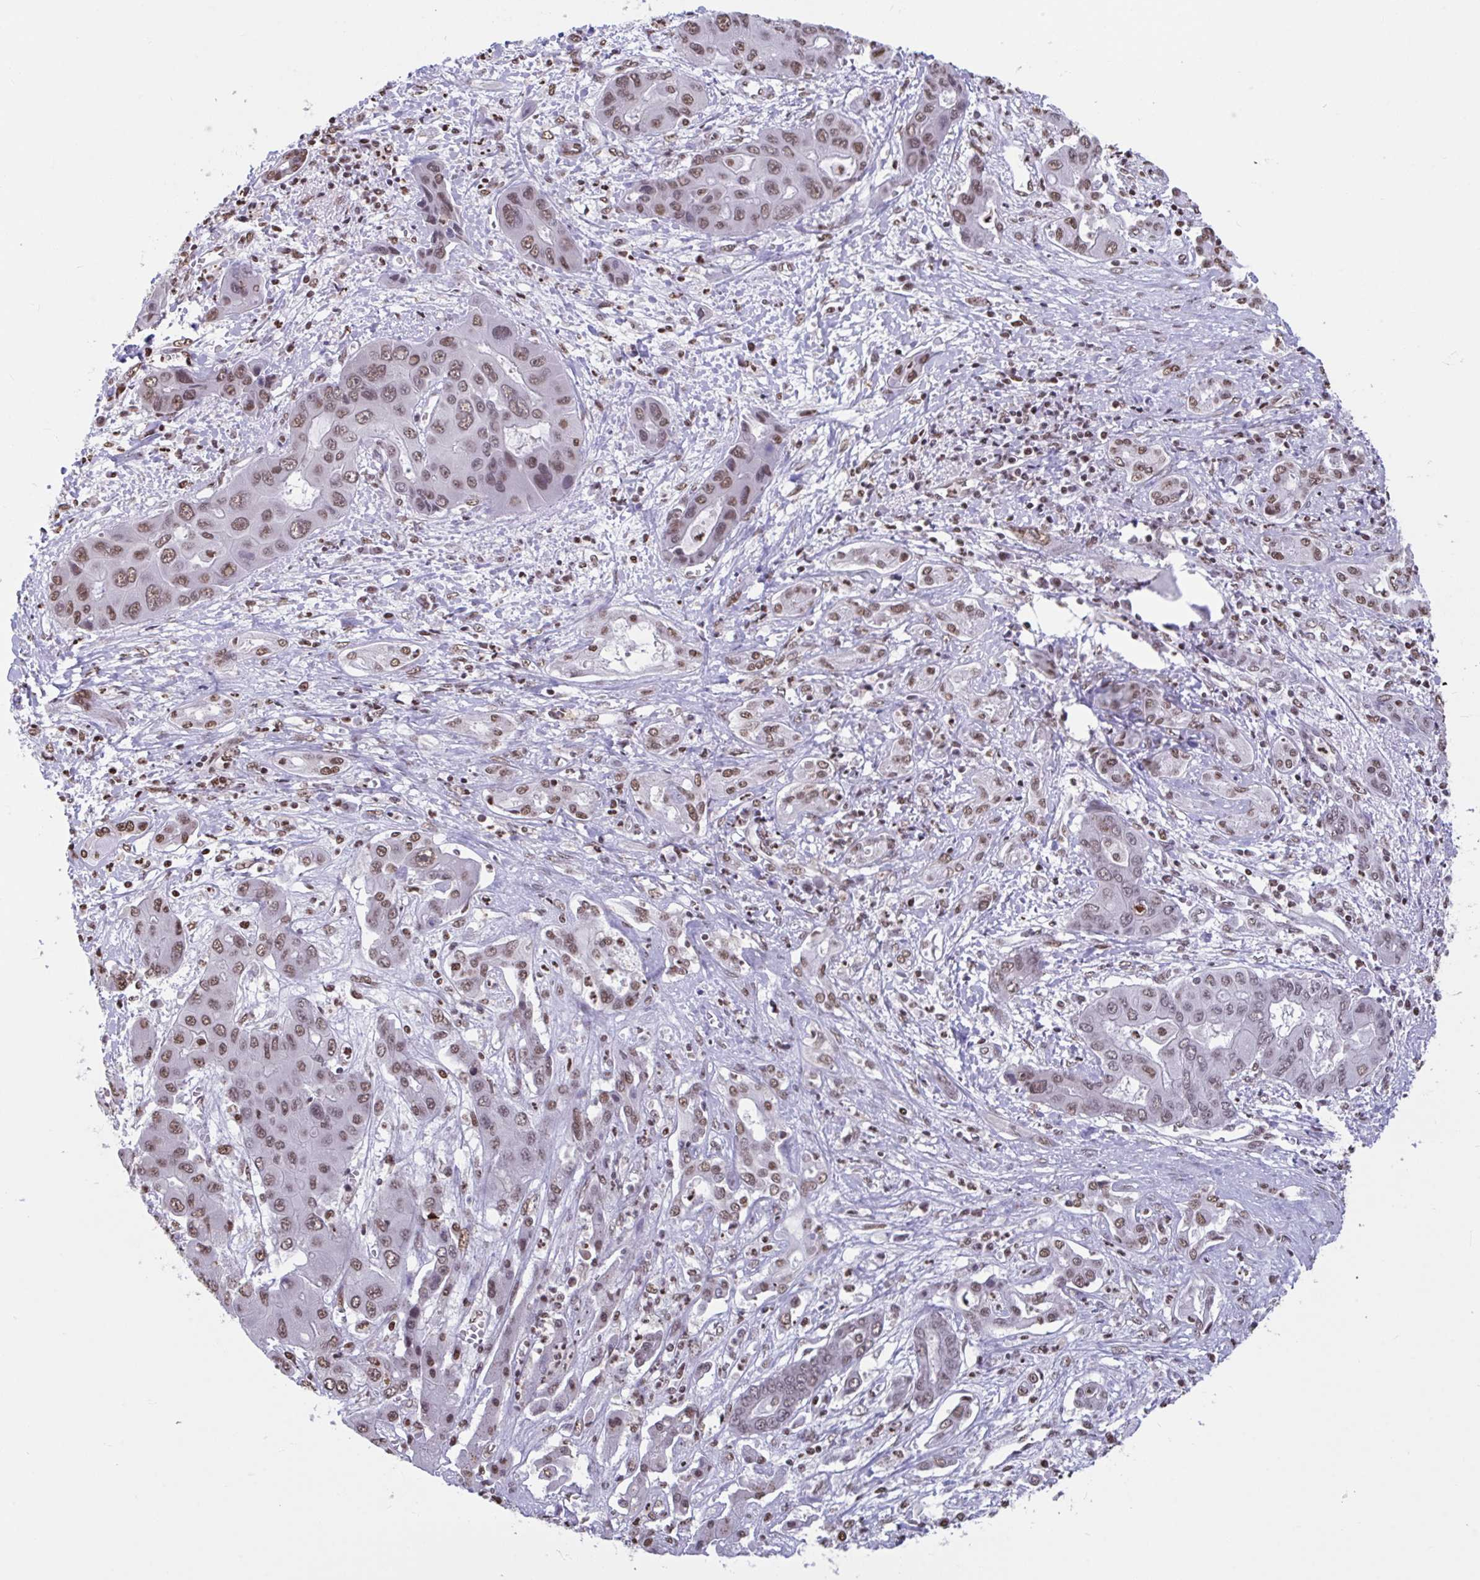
{"staining": {"intensity": "moderate", "quantity": ">75%", "location": "nuclear"}, "tissue": "liver cancer", "cell_type": "Tumor cells", "image_type": "cancer", "snomed": [{"axis": "morphology", "description": "Cholangiocarcinoma"}, {"axis": "topography", "description": "Liver"}], "caption": "High-power microscopy captured an immunohistochemistry histopathology image of cholangiocarcinoma (liver), revealing moderate nuclear expression in approximately >75% of tumor cells. Nuclei are stained in blue.", "gene": "HNRNPDL", "patient": {"sex": "male", "age": 67}}